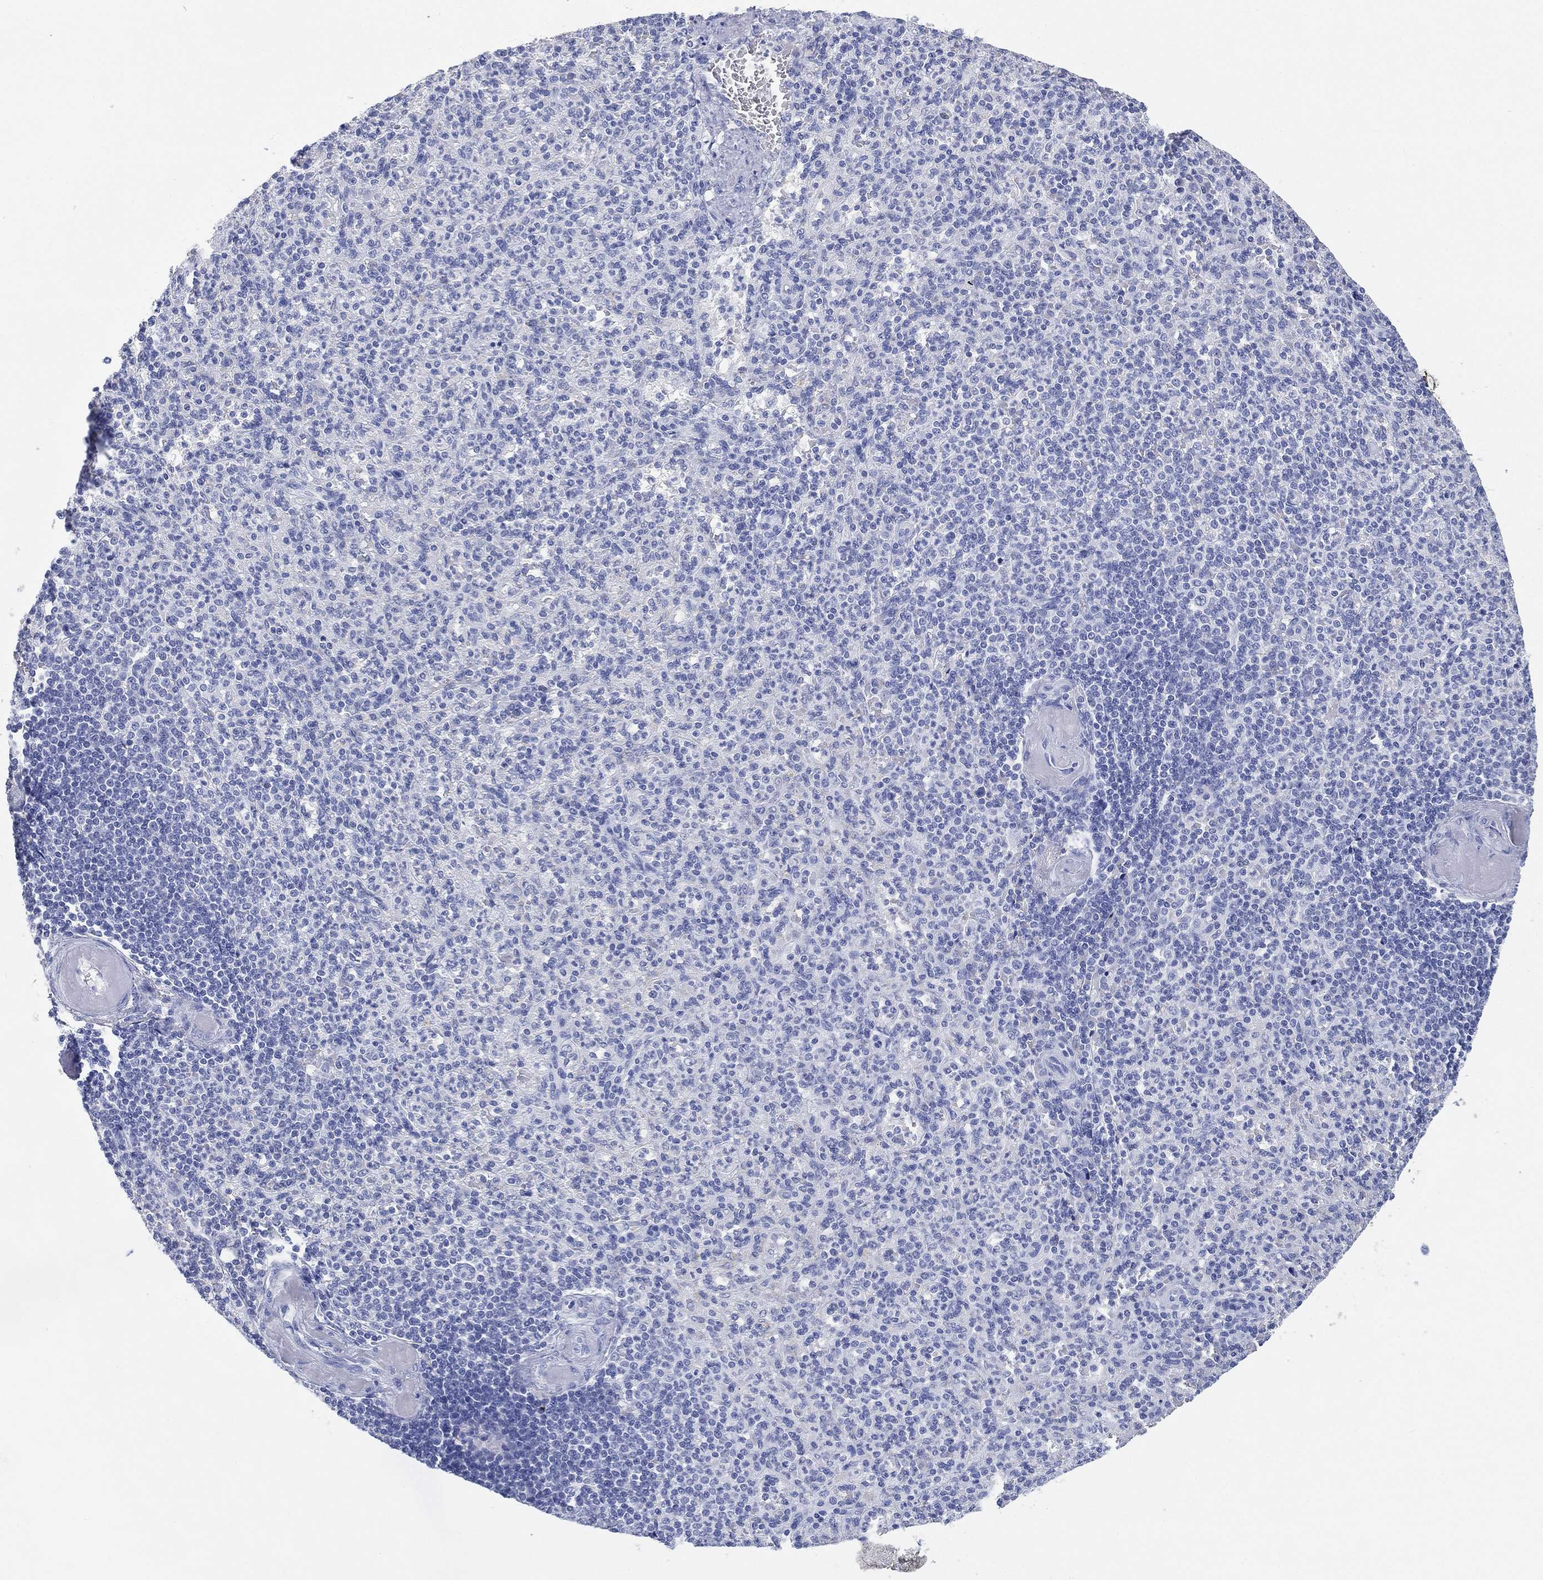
{"staining": {"intensity": "negative", "quantity": "none", "location": "none"}, "tissue": "spleen", "cell_type": "Cells in red pulp", "image_type": "normal", "snomed": [{"axis": "morphology", "description": "Normal tissue, NOS"}, {"axis": "topography", "description": "Spleen"}], "caption": "An immunohistochemistry (IHC) micrograph of unremarkable spleen is shown. There is no staining in cells in red pulp of spleen. (DAB immunohistochemistry visualized using brightfield microscopy, high magnification).", "gene": "FMO1", "patient": {"sex": "female", "age": 74}}